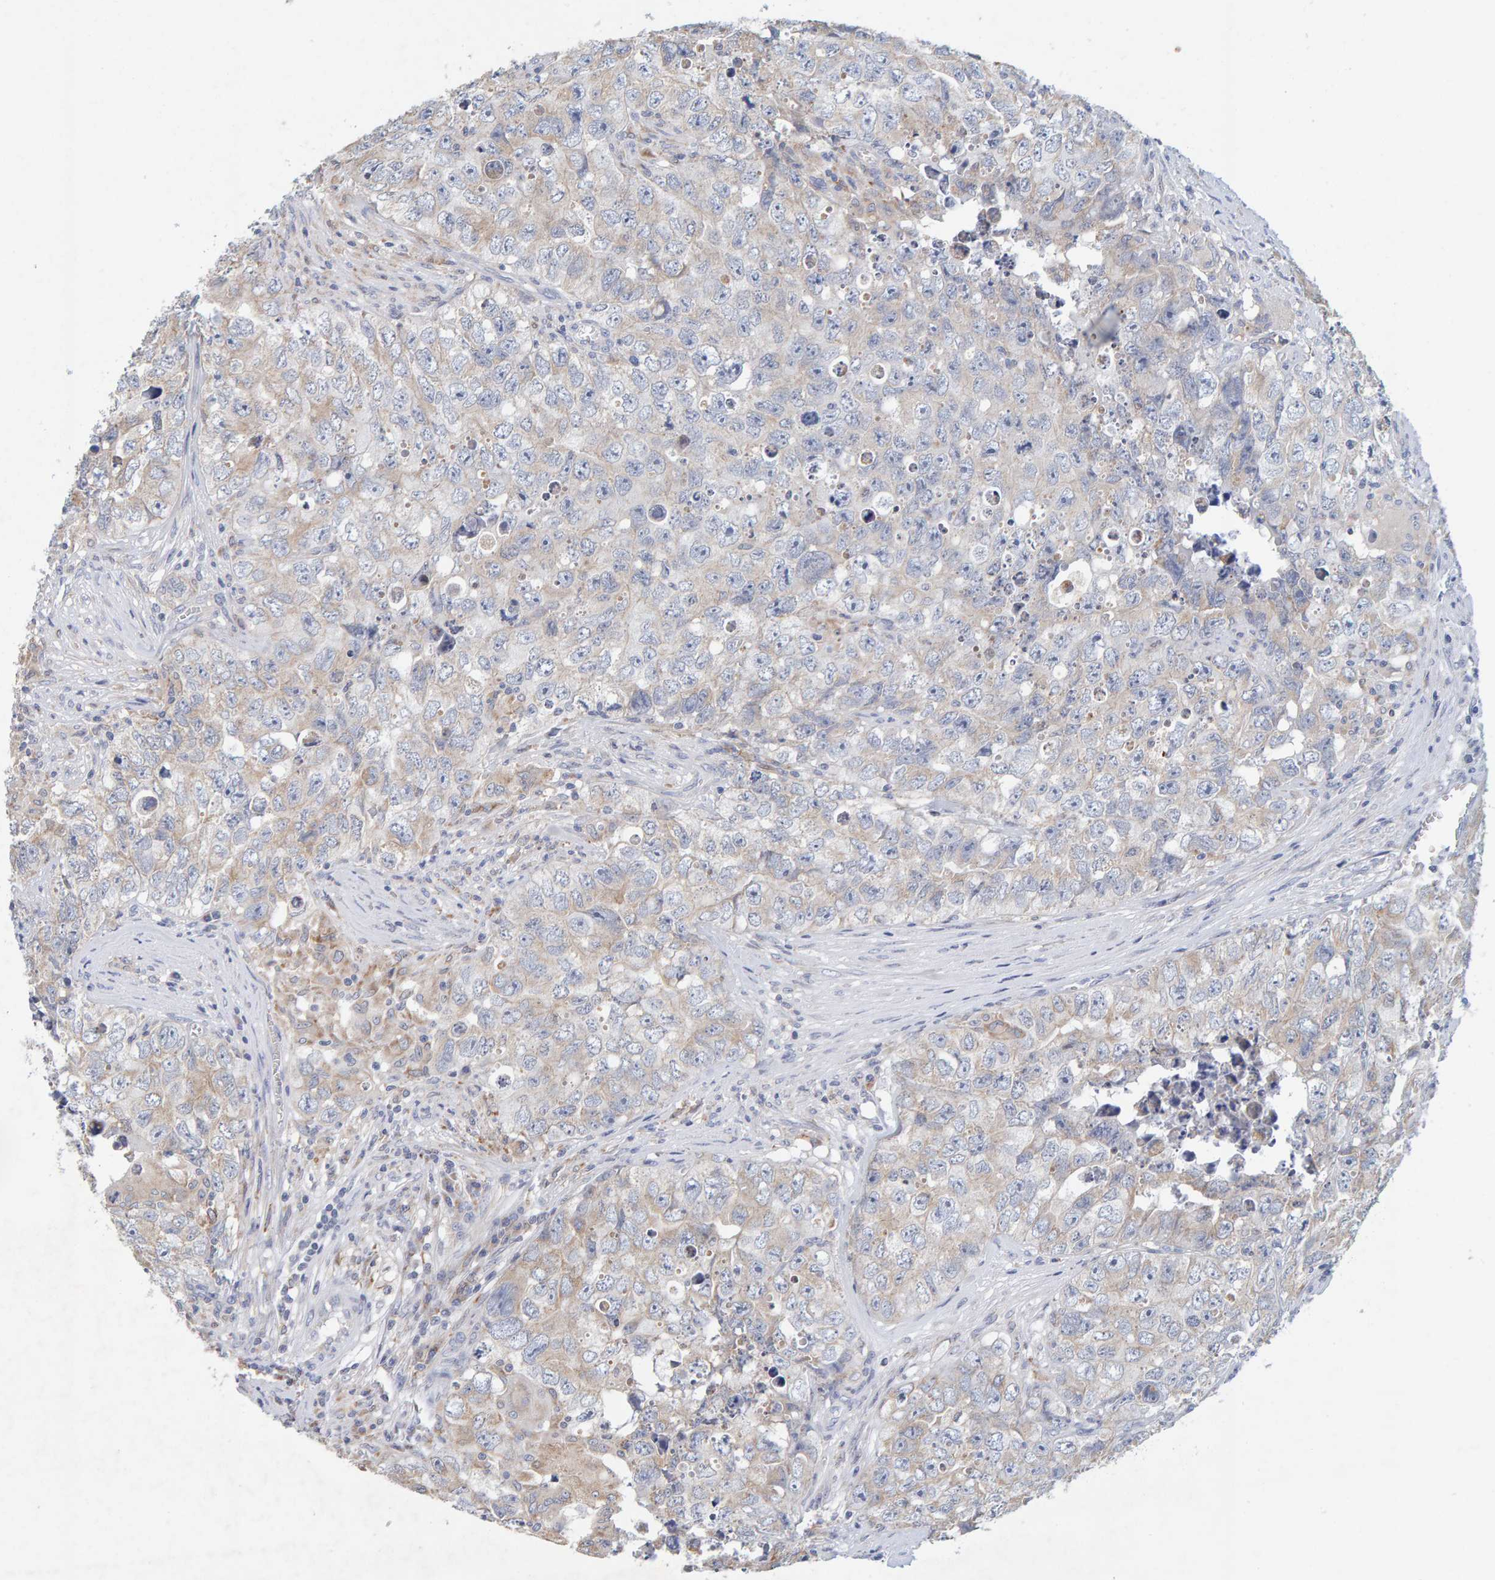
{"staining": {"intensity": "weak", "quantity": "25%-75%", "location": "cytoplasmic/membranous"}, "tissue": "testis cancer", "cell_type": "Tumor cells", "image_type": "cancer", "snomed": [{"axis": "morphology", "description": "Seminoma, NOS"}, {"axis": "morphology", "description": "Carcinoma, Embryonal, NOS"}, {"axis": "topography", "description": "Testis"}], "caption": "Protein expression analysis of human testis cancer (seminoma) reveals weak cytoplasmic/membranous positivity in approximately 25%-75% of tumor cells.", "gene": "SGPL1", "patient": {"sex": "male", "age": 43}}